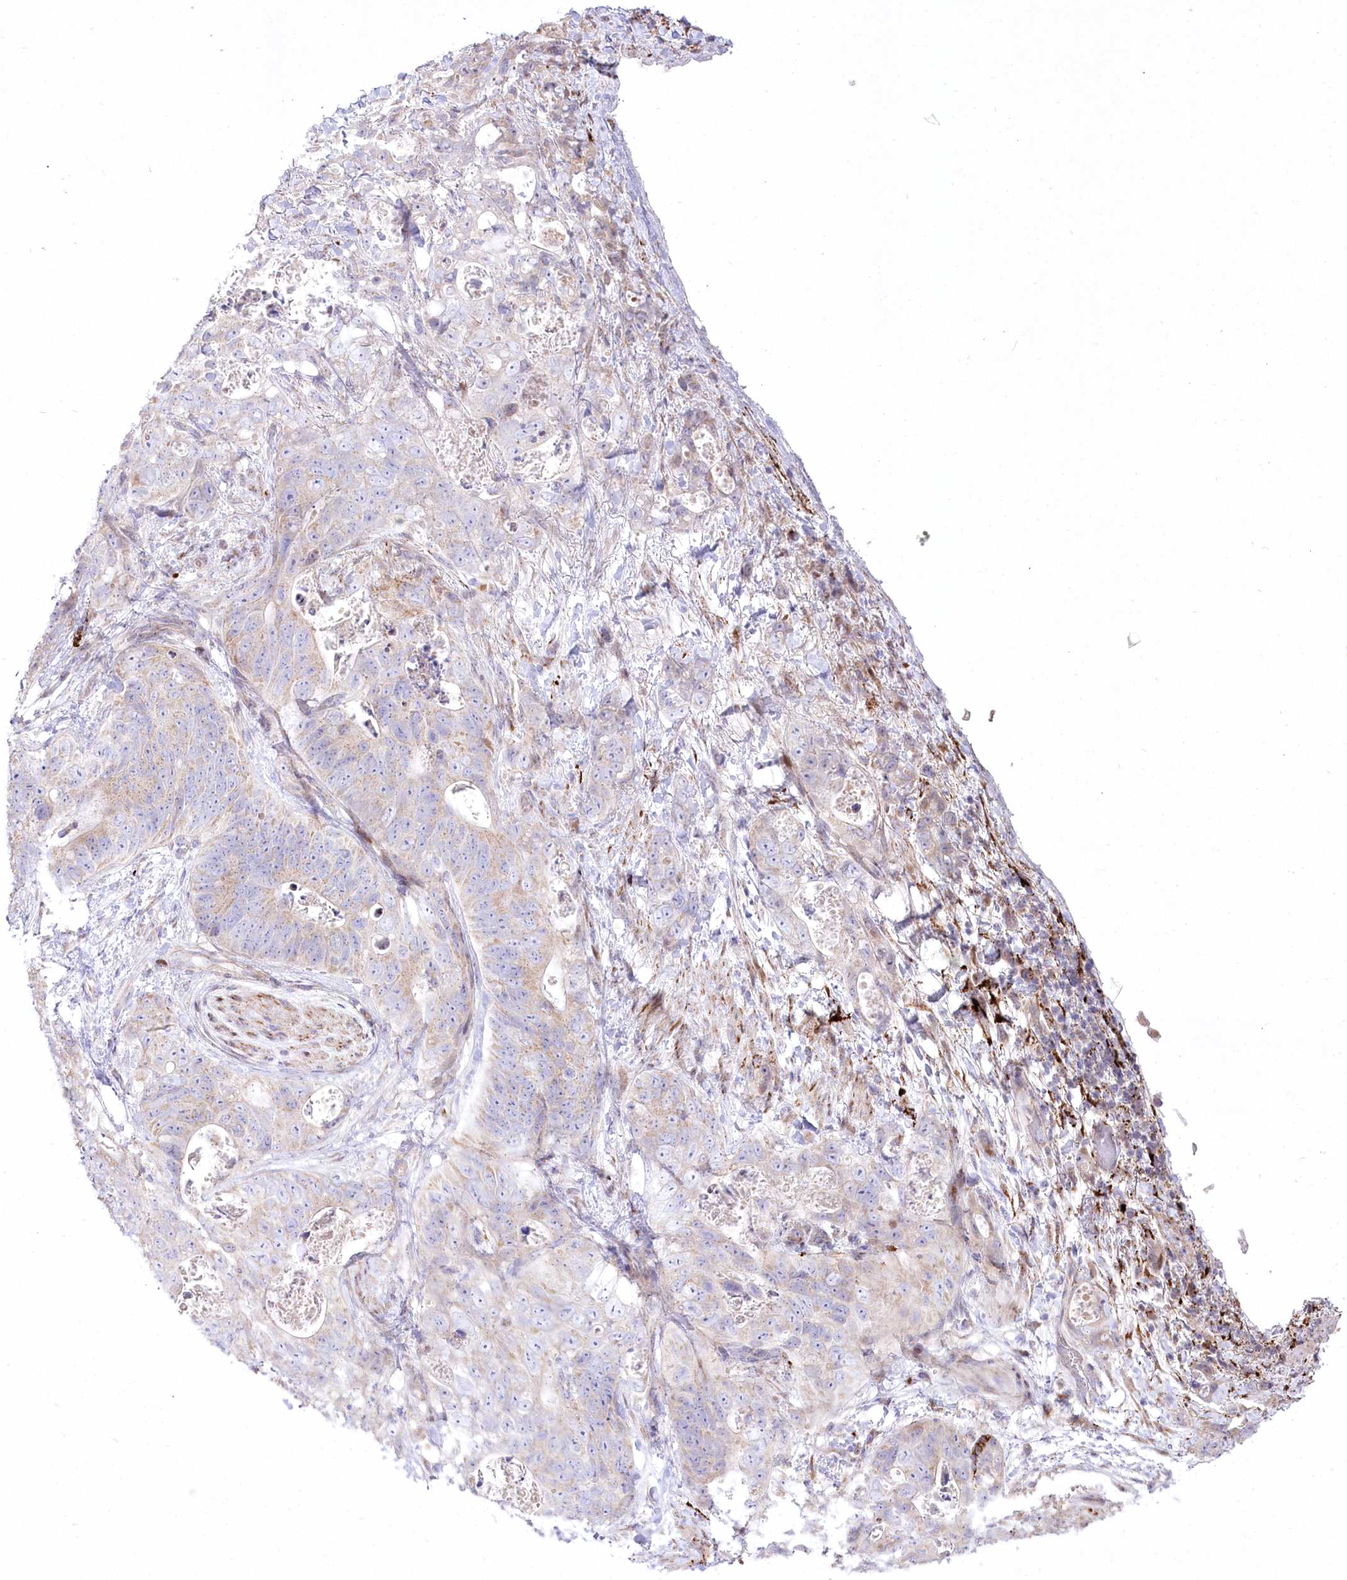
{"staining": {"intensity": "weak", "quantity": "<25%", "location": "cytoplasmic/membranous"}, "tissue": "stomach cancer", "cell_type": "Tumor cells", "image_type": "cancer", "snomed": [{"axis": "morphology", "description": "Normal tissue, NOS"}, {"axis": "morphology", "description": "Adenocarcinoma, NOS"}, {"axis": "topography", "description": "Stomach"}], "caption": "Tumor cells show no significant positivity in adenocarcinoma (stomach).", "gene": "CEP164", "patient": {"sex": "female", "age": 89}}